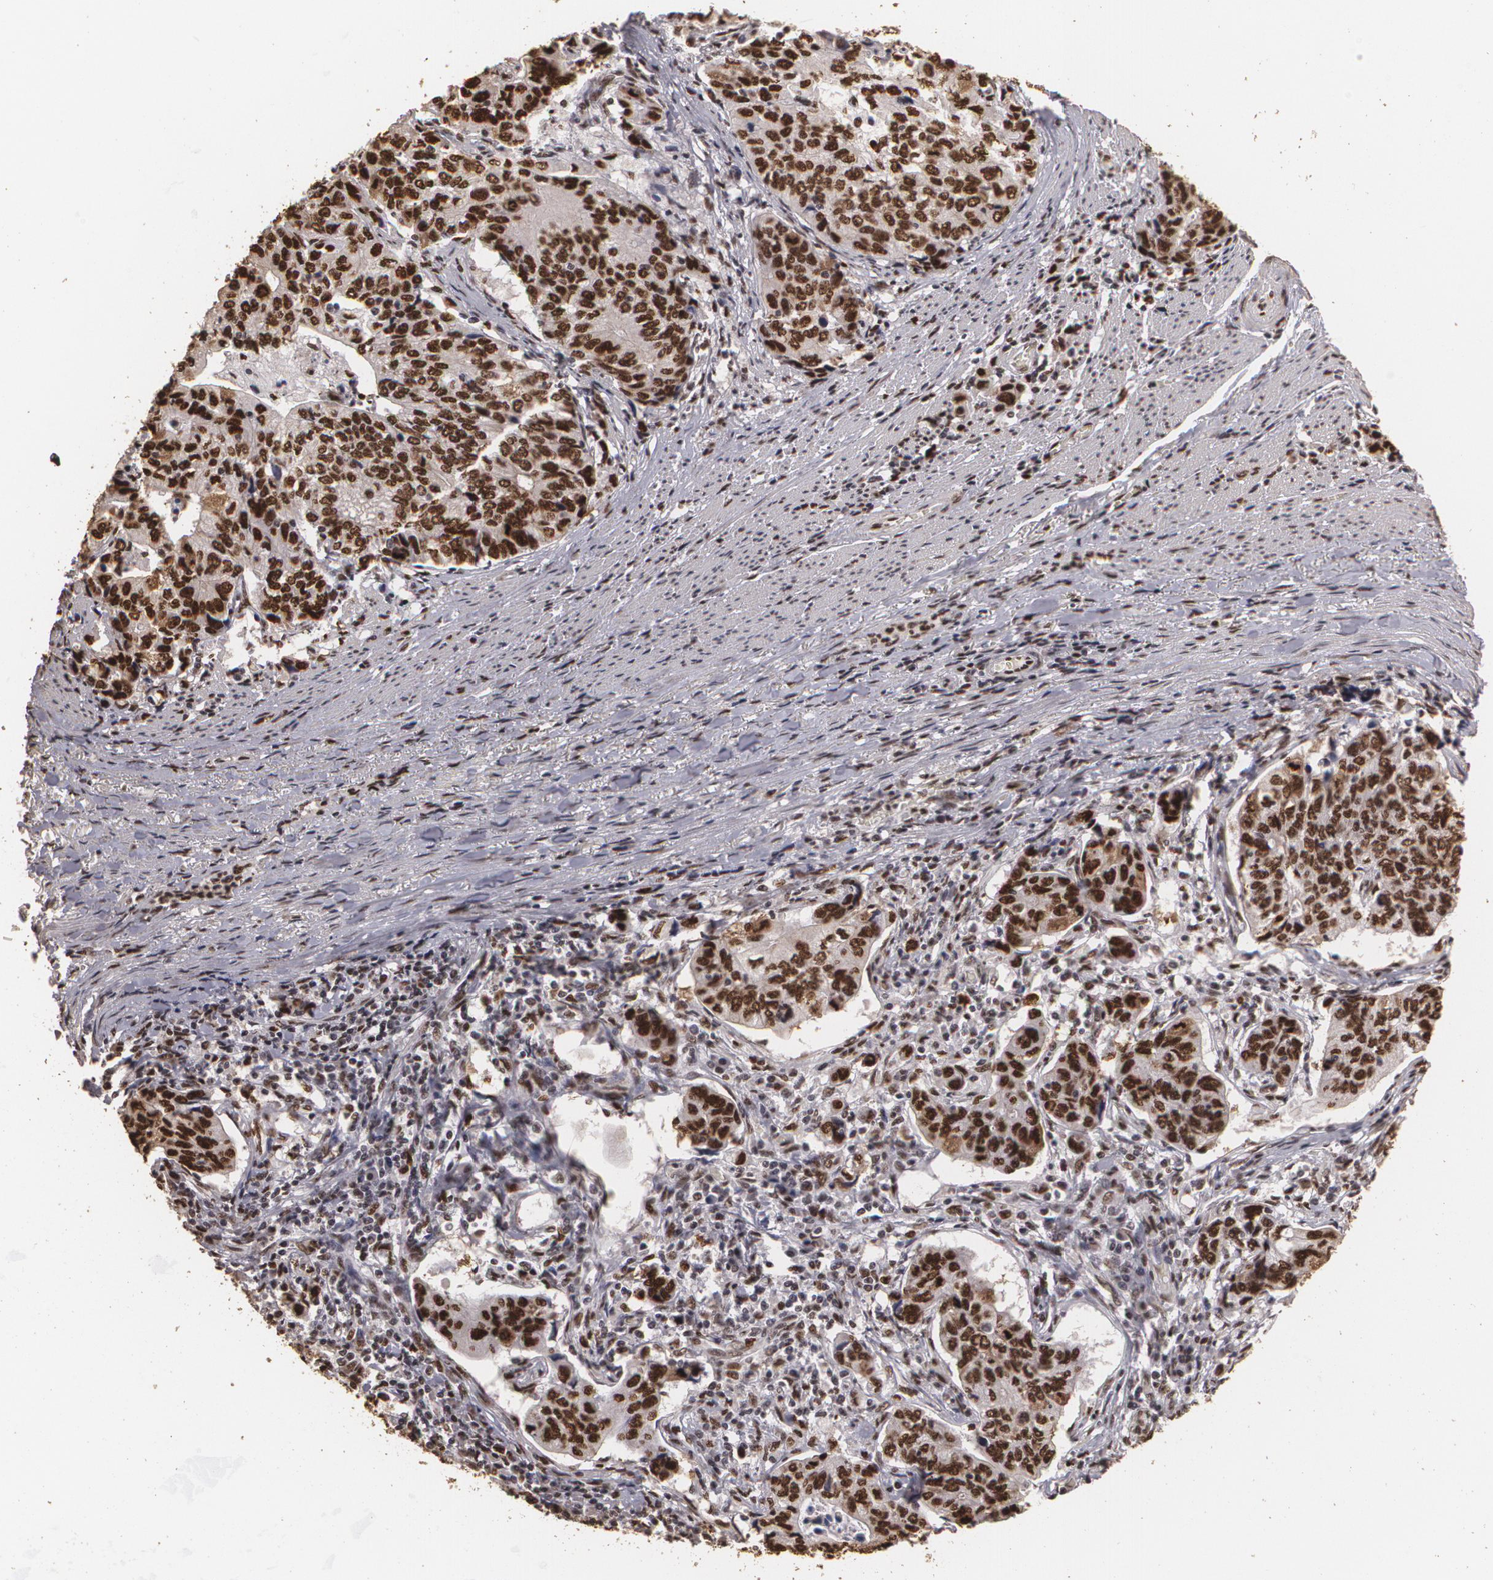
{"staining": {"intensity": "strong", "quantity": ">75%", "location": "cytoplasmic/membranous,nuclear"}, "tissue": "stomach cancer", "cell_type": "Tumor cells", "image_type": "cancer", "snomed": [{"axis": "morphology", "description": "Adenocarcinoma, NOS"}, {"axis": "topography", "description": "Esophagus"}, {"axis": "topography", "description": "Stomach"}], "caption": "Immunohistochemistry (IHC) histopathology image of human stomach cancer (adenocarcinoma) stained for a protein (brown), which shows high levels of strong cytoplasmic/membranous and nuclear staining in about >75% of tumor cells.", "gene": "RCOR1", "patient": {"sex": "male", "age": 74}}